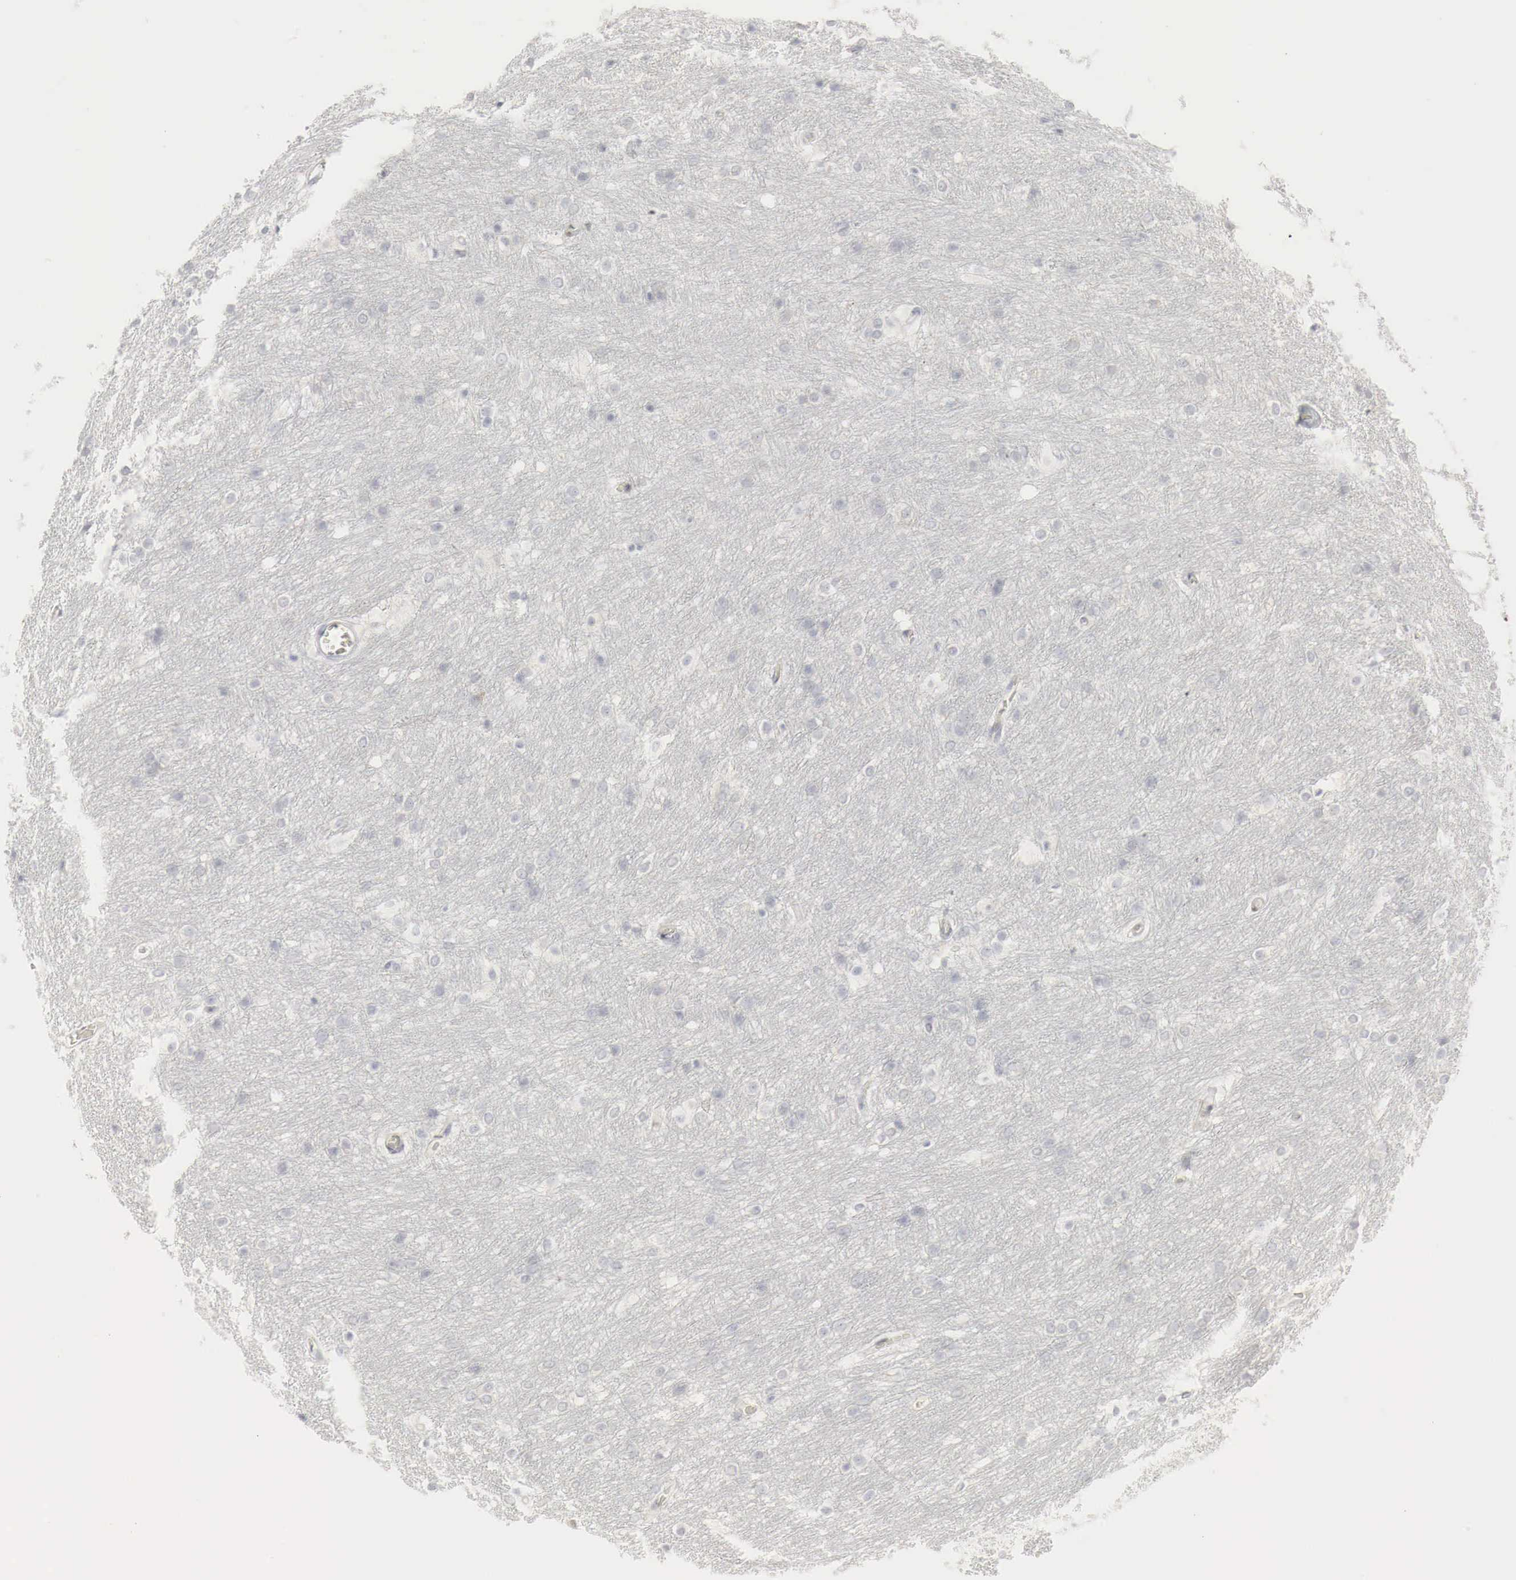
{"staining": {"intensity": "negative", "quantity": "none", "location": "none"}, "tissue": "caudate", "cell_type": "Glial cells", "image_type": "normal", "snomed": [{"axis": "morphology", "description": "Normal tissue, NOS"}, {"axis": "topography", "description": "Lateral ventricle wall"}], "caption": "Histopathology image shows no protein expression in glial cells of unremarkable caudate.", "gene": "TP63", "patient": {"sex": "female", "age": 19}}